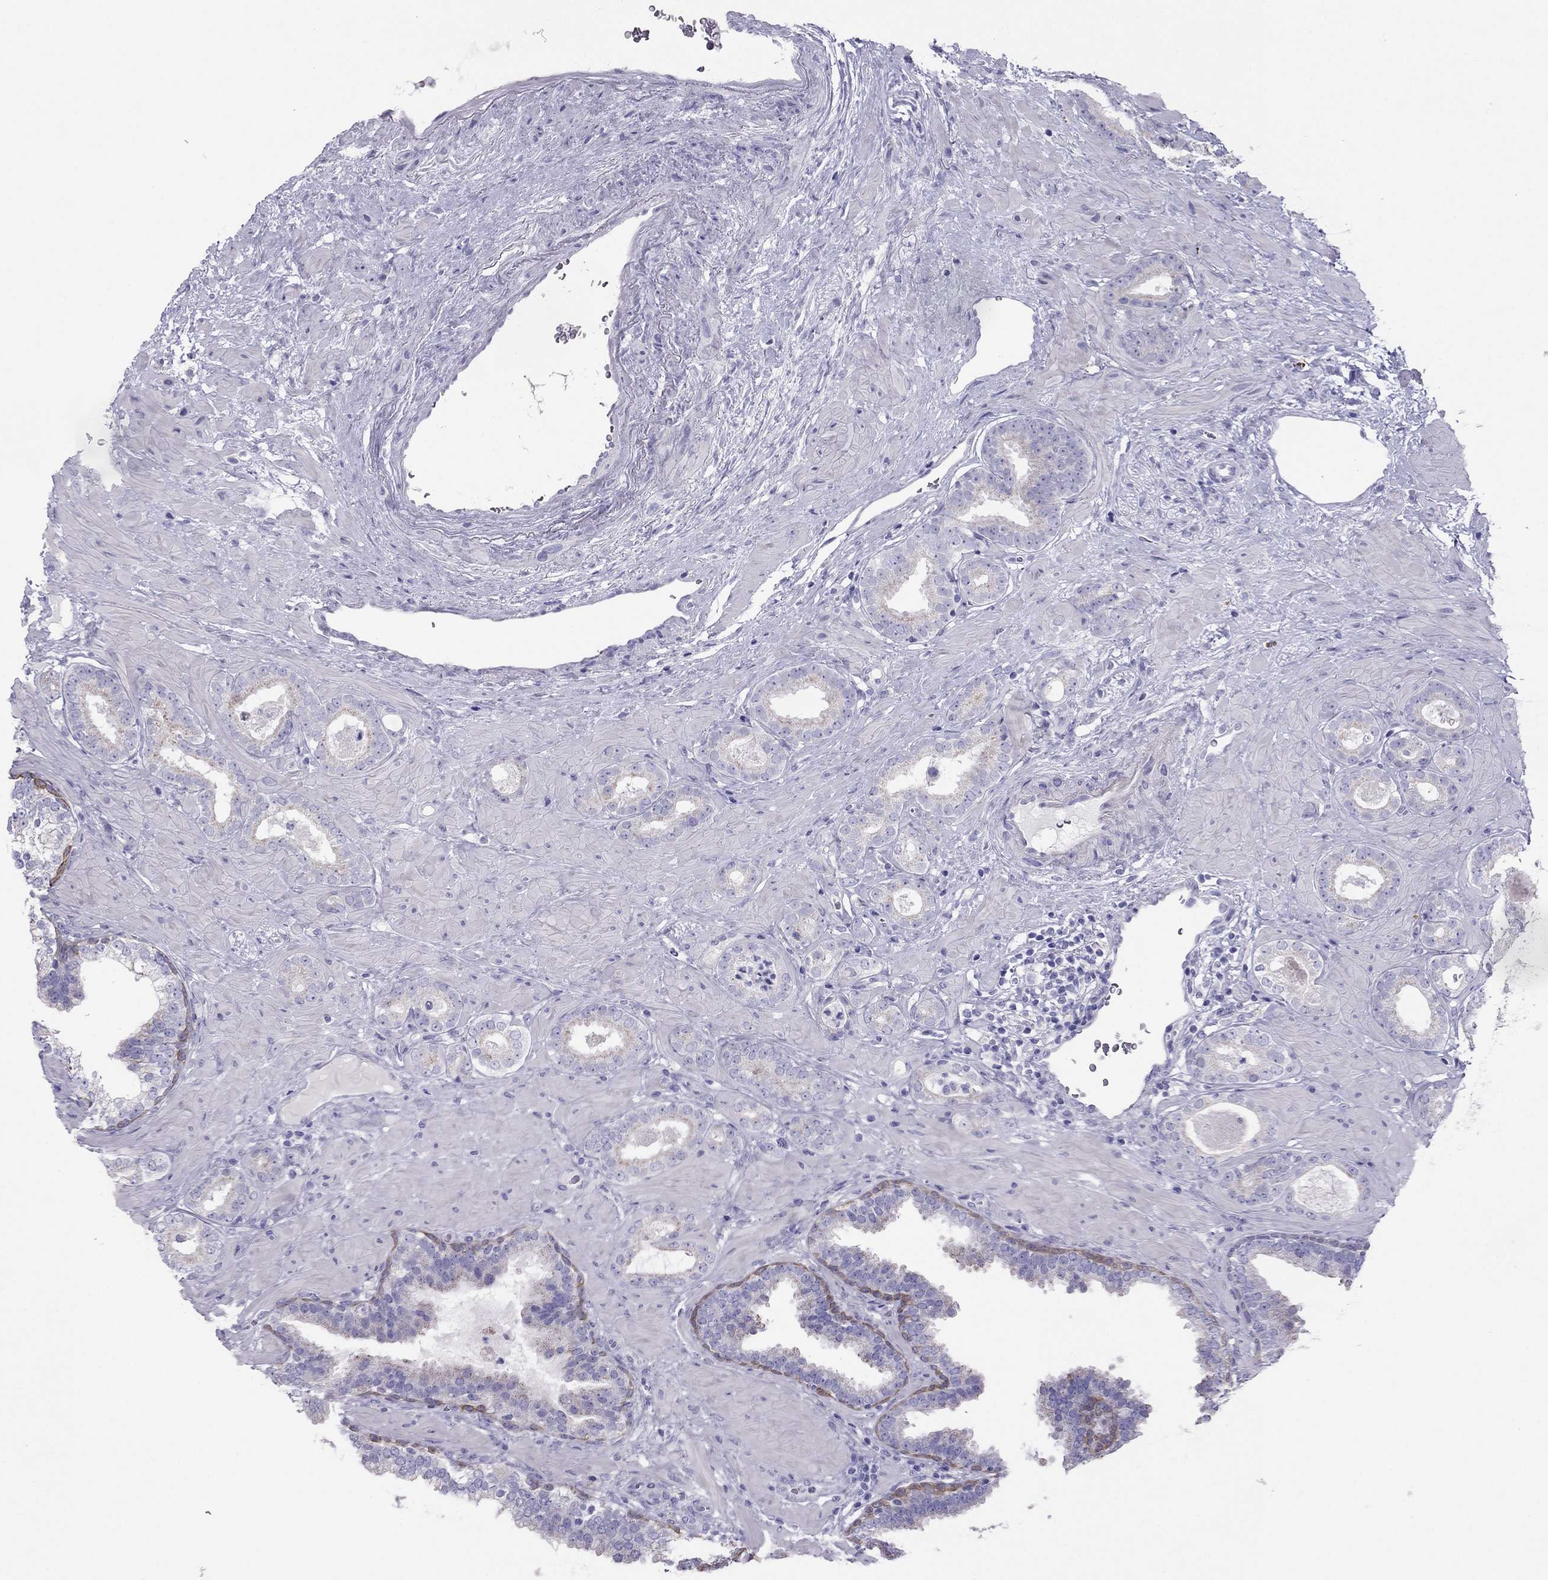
{"staining": {"intensity": "moderate", "quantity": "<25%", "location": "cytoplasmic/membranous"}, "tissue": "prostate cancer", "cell_type": "Tumor cells", "image_type": "cancer", "snomed": [{"axis": "morphology", "description": "Adenocarcinoma, Low grade"}, {"axis": "topography", "description": "Prostate"}], "caption": "Protein analysis of prostate cancer (adenocarcinoma (low-grade)) tissue shows moderate cytoplasmic/membranous expression in approximately <25% of tumor cells.", "gene": "MAEL", "patient": {"sex": "male", "age": 60}}